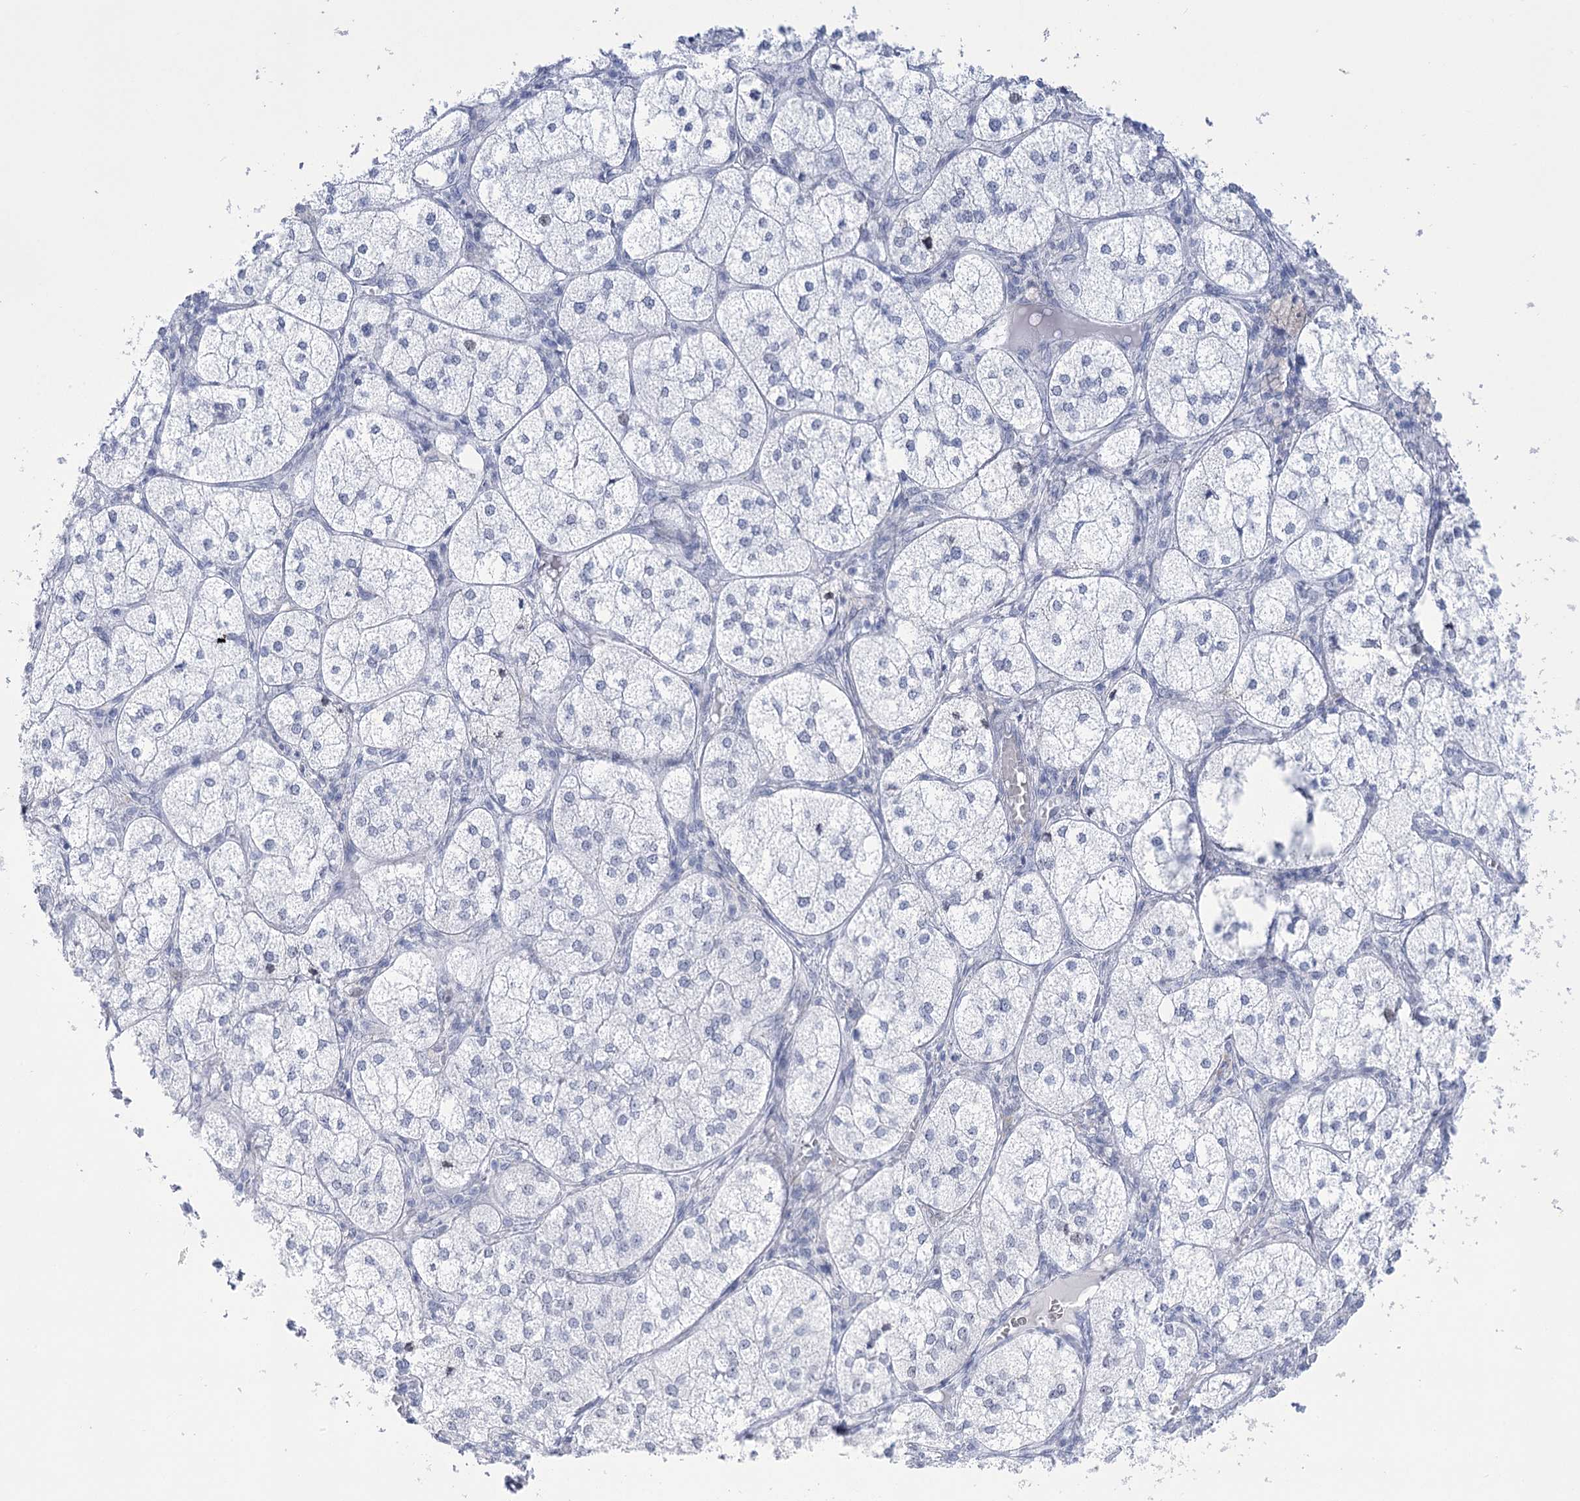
{"staining": {"intensity": "negative", "quantity": "none", "location": "none"}, "tissue": "adrenal gland", "cell_type": "Glandular cells", "image_type": "normal", "snomed": [{"axis": "morphology", "description": "Normal tissue, NOS"}, {"axis": "topography", "description": "Adrenal gland"}], "caption": "An immunohistochemistry (IHC) photomicrograph of unremarkable adrenal gland is shown. There is no staining in glandular cells of adrenal gland.", "gene": "HORMAD1", "patient": {"sex": "female", "age": 61}}